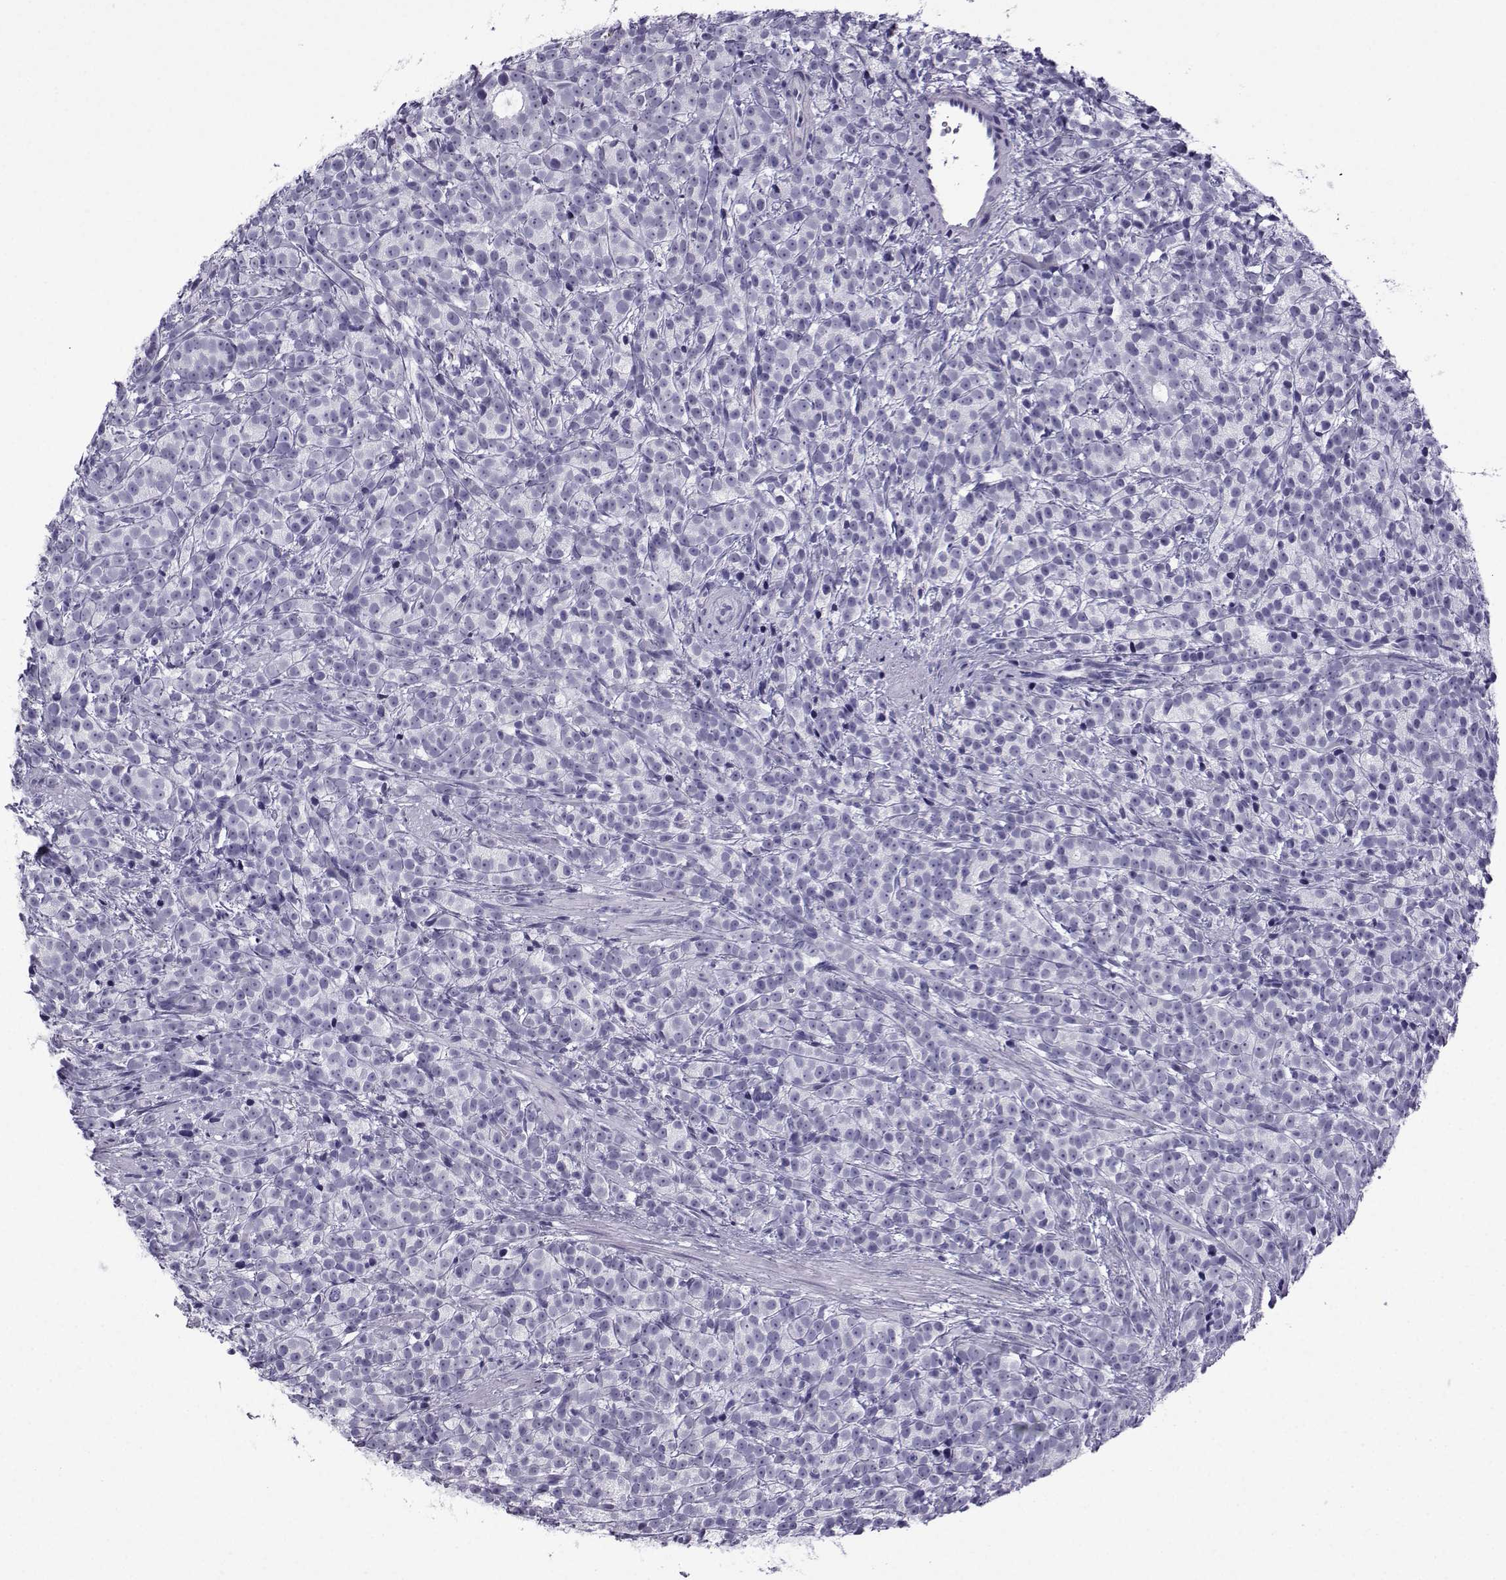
{"staining": {"intensity": "negative", "quantity": "none", "location": "none"}, "tissue": "prostate cancer", "cell_type": "Tumor cells", "image_type": "cancer", "snomed": [{"axis": "morphology", "description": "Adenocarcinoma, High grade"}, {"axis": "topography", "description": "Prostate"}], "caption": "The immunohistochemistry histopathology image has no significant positivity in tumor cells of prostate cancer (high-grade adenocarcinoma) tissue.", "gene": "MRGBP", "patient": {"sex": "male", "age": 53}}